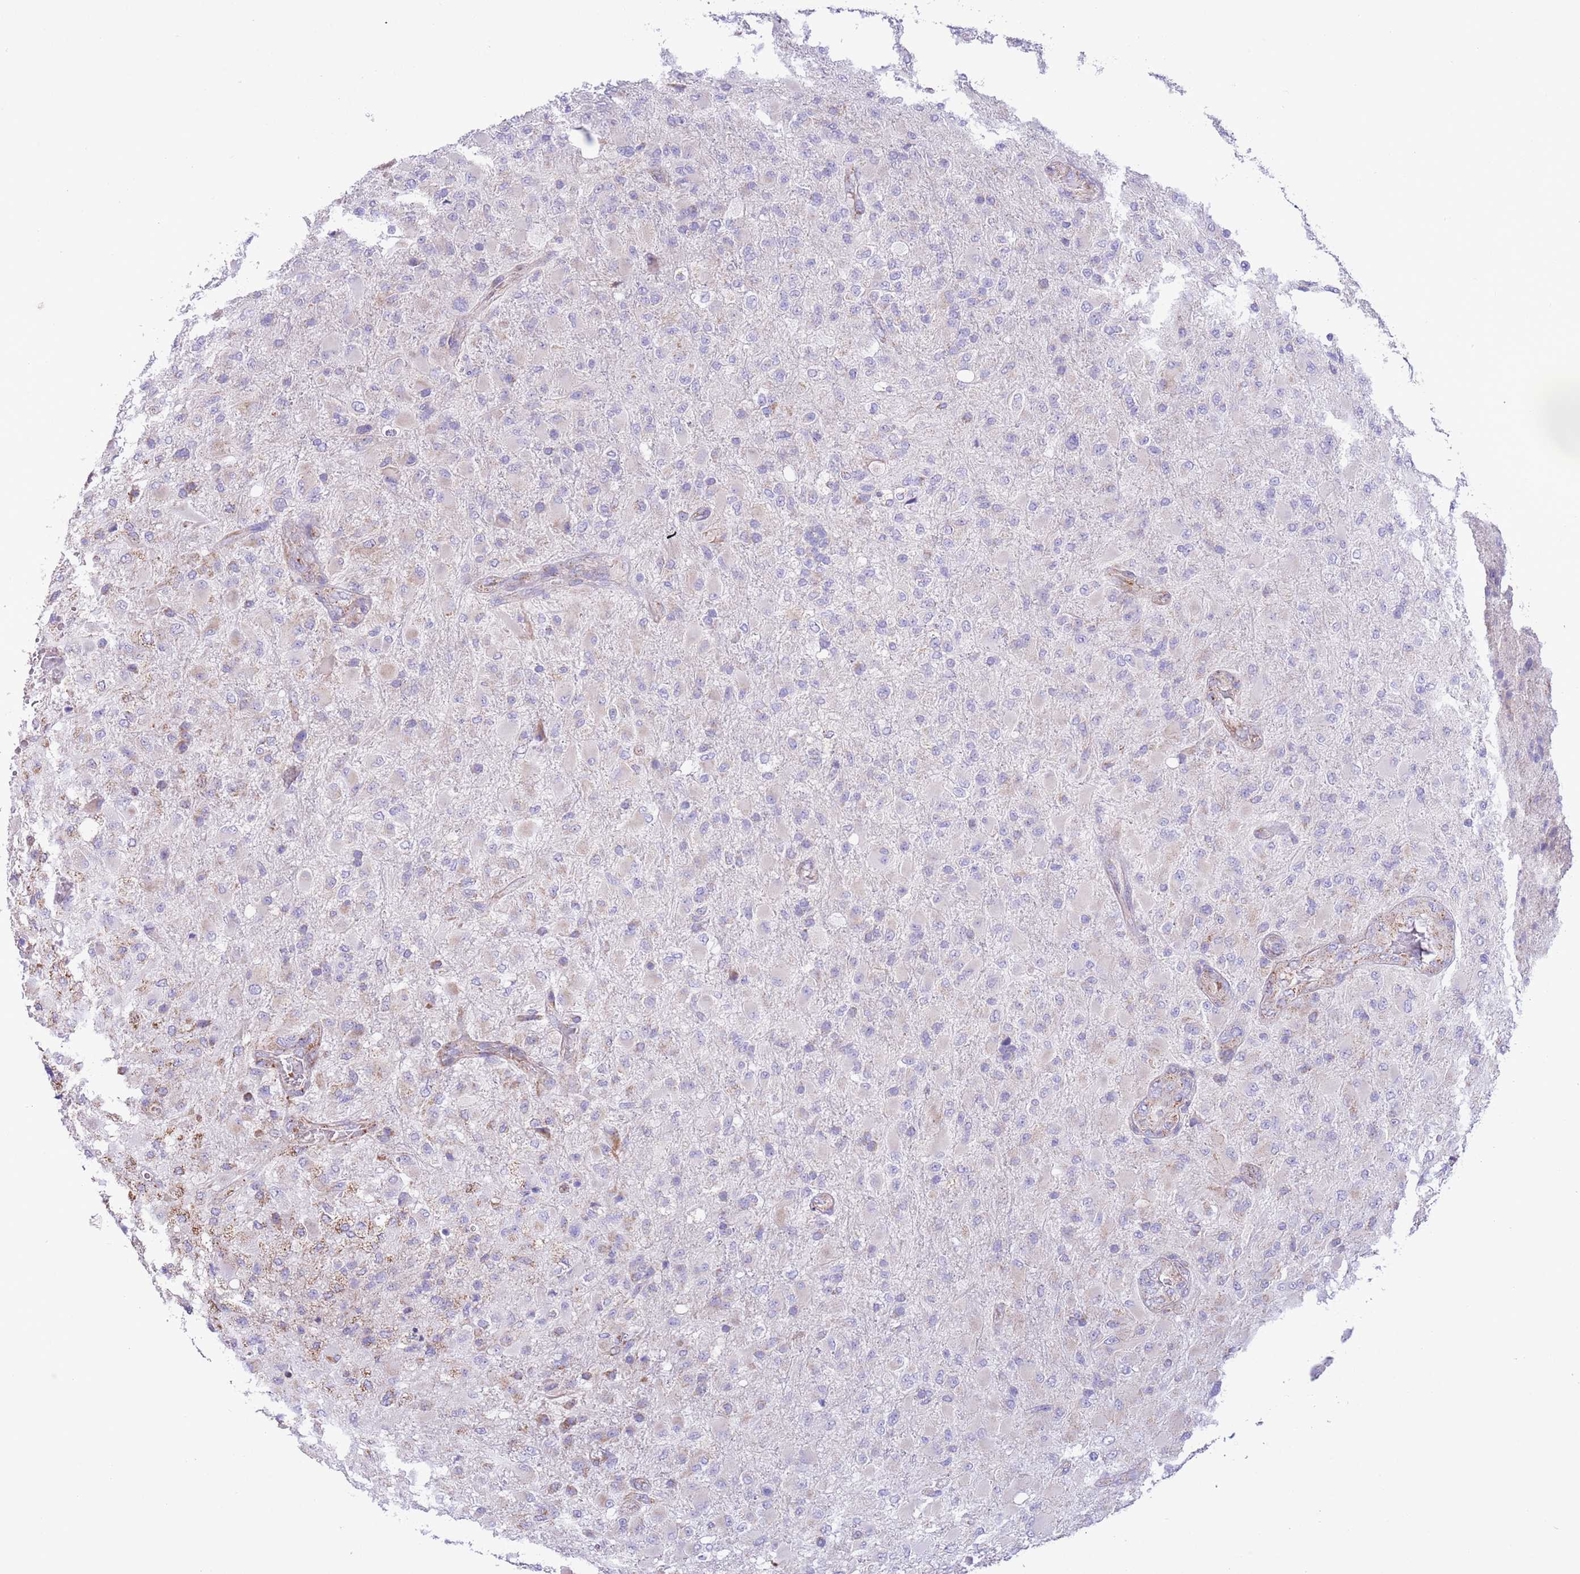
{"staining": {"intensity": "negative", "quantity": "none", "location": "none"}, "tissue": "glioma", "cell_type": "Tumor cells", "image_type": "cancer", "snomed": [{"axis": "morphology", "description": "Glioma, malignant, Low grade"}, {"axis": "topography", "description": "Brain"}], "caption": "DAB immunohistochemical staining of glioma displays no significant expression in tumor cells. (Stains: DAB immunohistochemistry (IHC) with hematoxylin counter stain, Microscopy: brightfield microscopy at high magnification).", "gene": "SS18L2", "patient": {"sex": "male", "age": 65}}